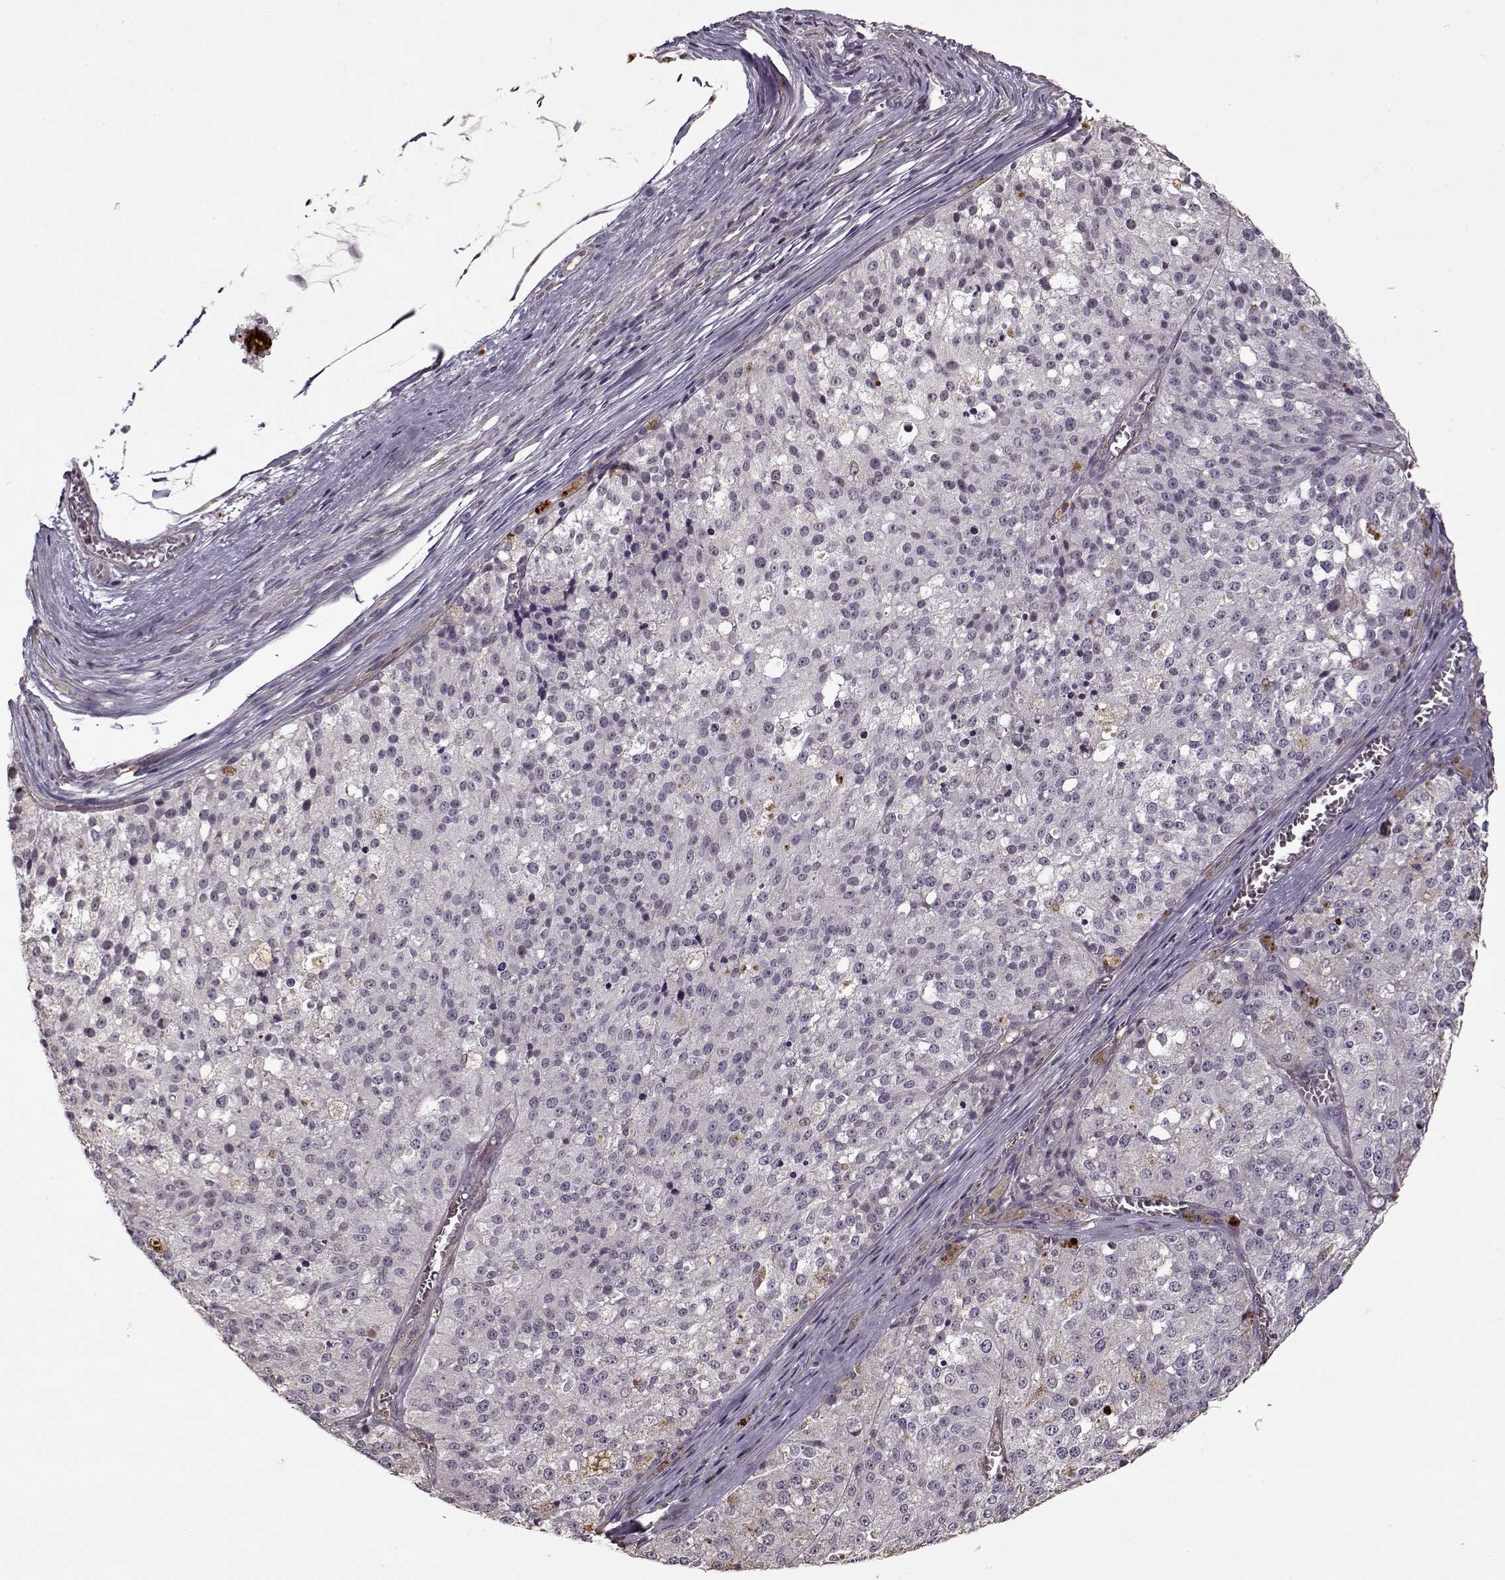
{"staining": {"intensity": "negative", "quantity": "none", "location": "none"}, "tissue": "melanoma", "cell_type": "Tumor cells", "image_type": "cancer", "snomed": [{"axis": "morphology", "description": "Malignant melanoma, Metastatic site"}, {"axis": "topography", "description": "Lymph node"}], "caption": "The image displays no staining of tumor cells in malignant melanoma (metastatic site).", "gene": "KRT9", "patient": {"sex": "female", "age": 64}}